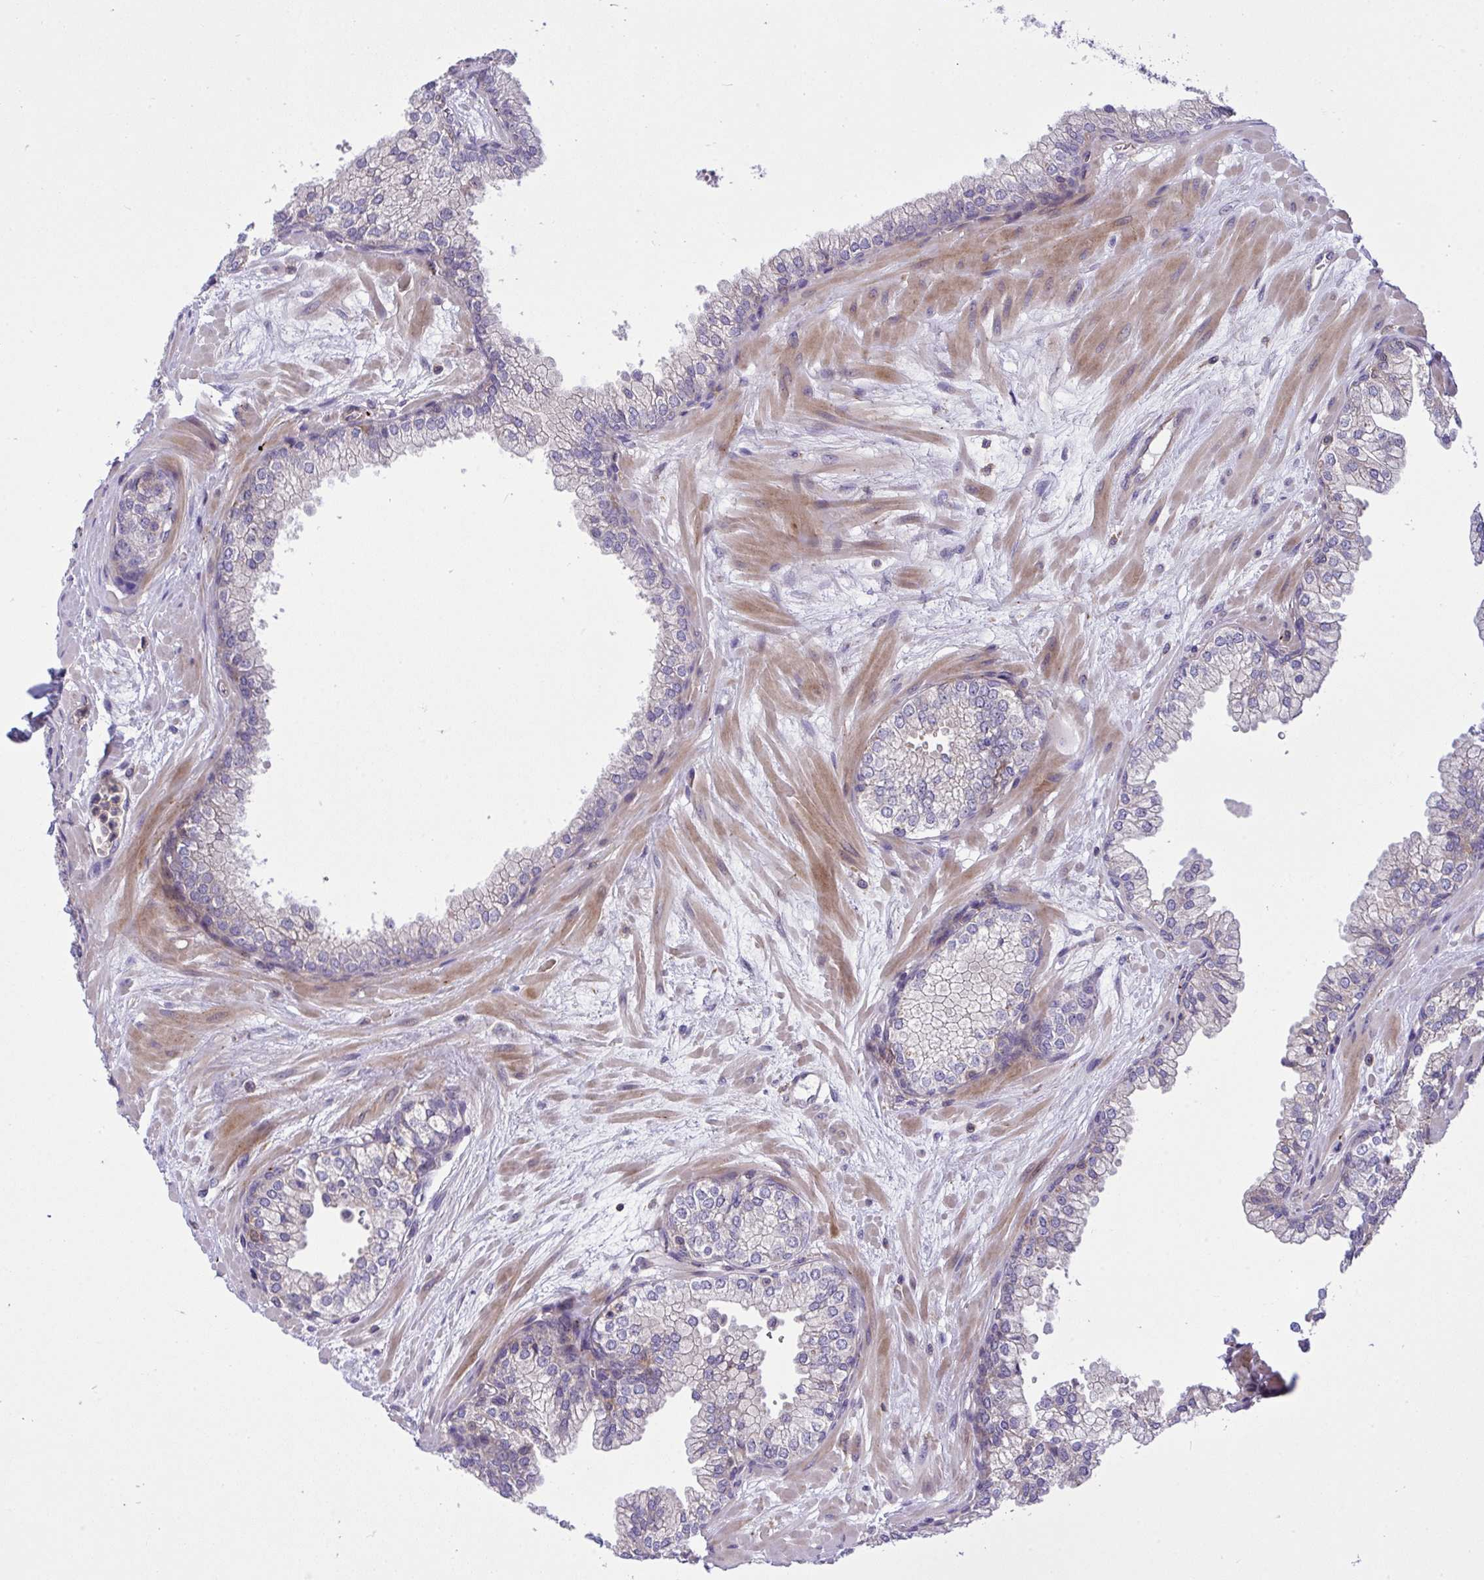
{"staining": {"intensity": "weak", "quantity": "<25%", "location": "cytoplasmic/membranous"}, "tissue": "prostate", "cell_type": "Glandular cells", "image_type": "normal", "snomed": [{"axis": "morphology", "description": "Normal tissue, NOS"}, {"axis": "topography", "description": "Prostate"}, {"axis": "topography", "description": "Peripheral nerve tissue"}], "caption": "High power microscopy micrograph of an immunohistochemistry micrograph of benign prostate, revealing no significant positivity in glandular cells. Brightfield microscopy of immunohistochemistry stained with DAB (brown) and hematoxylin (blue), captured at high magnification.", "gene": "GRB14", "patient": {"sex": "male", "age": 61}}